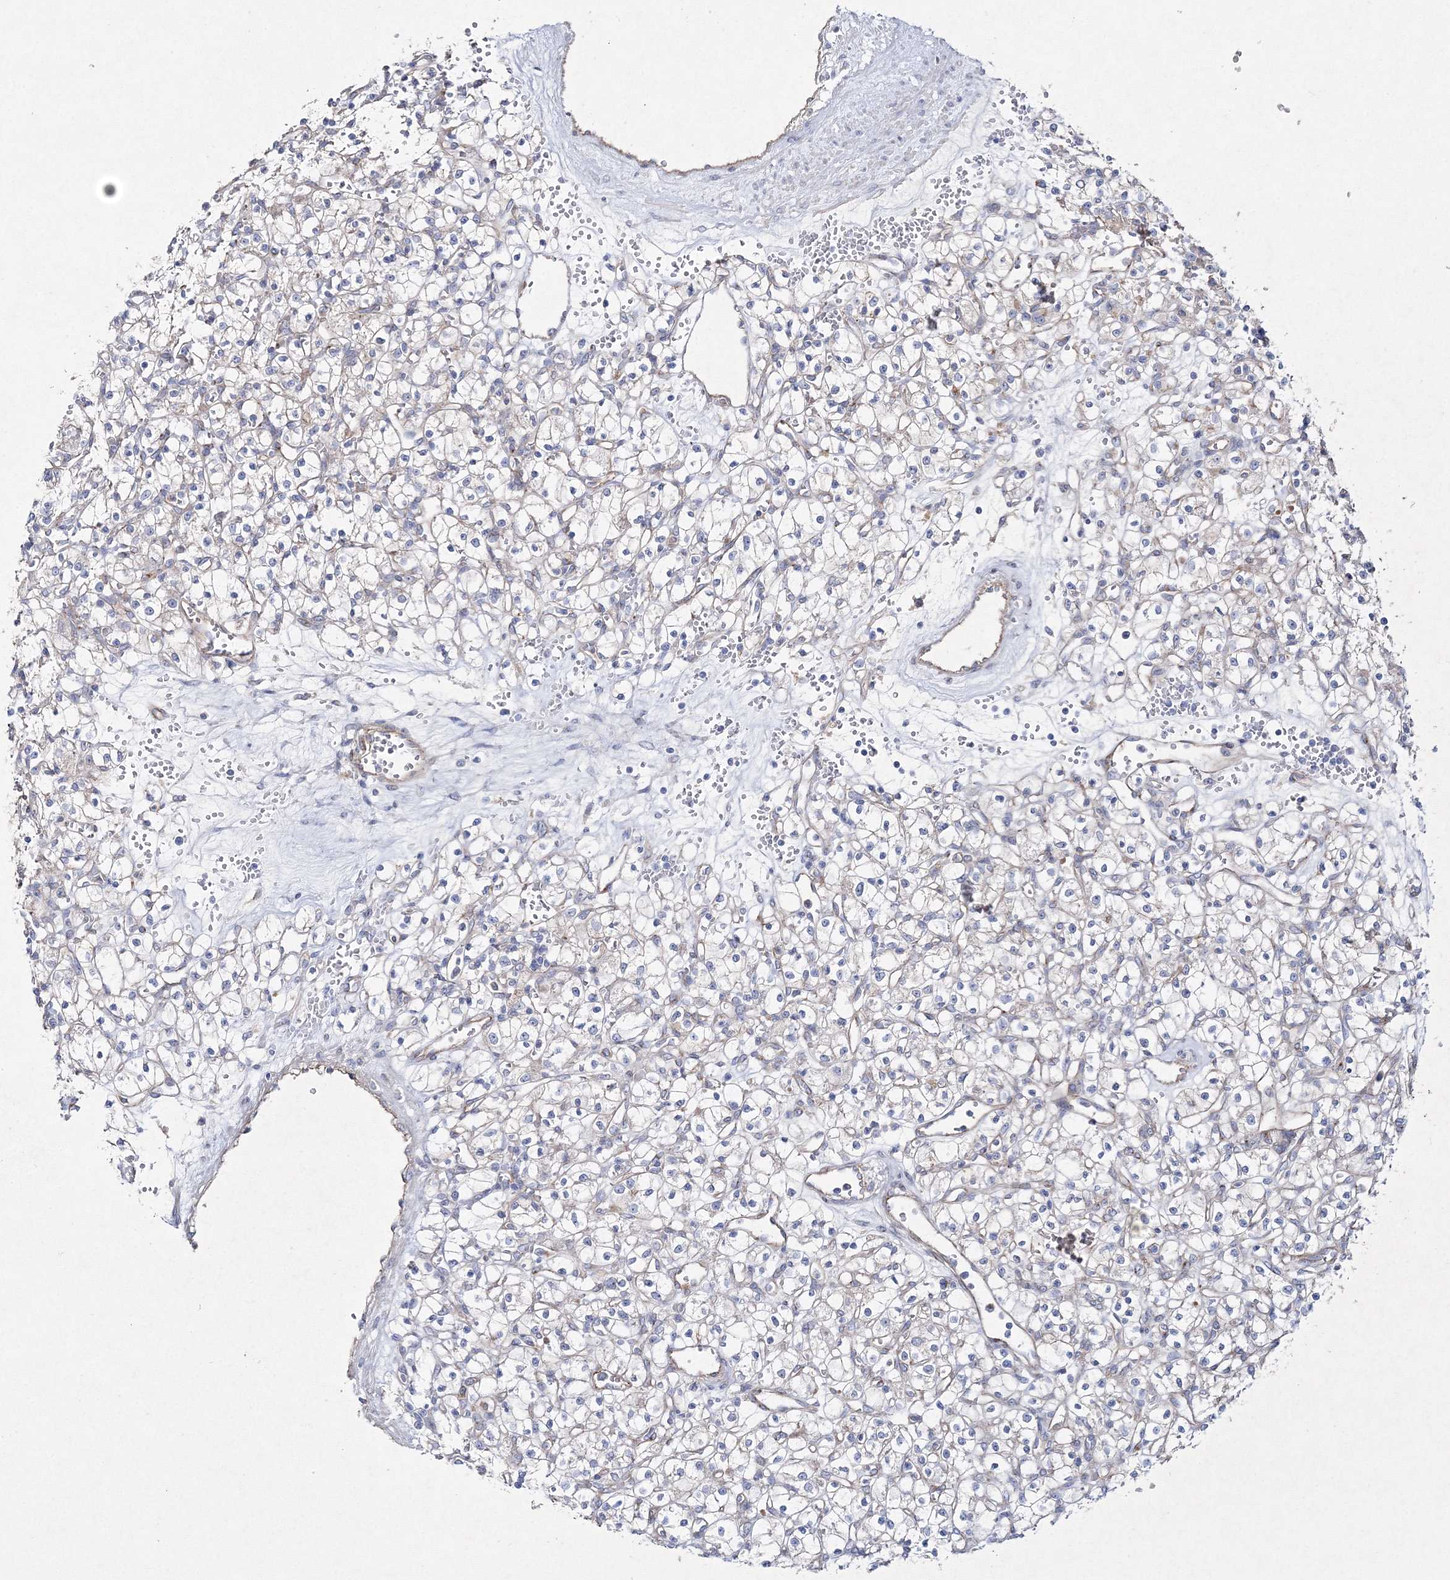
{"staining": {"intensity": "negative", "quantity": "none", "location": "none"}, "tissue": "renal cancer", "cell_type": "Tumor cells", "image_type": "cancer", "snomed": [{"axis": "morphology", "description": "Adenocarcinoma, NOS"}, {"axis": "topography", "description": "Kidney"}], "caption": "An immunohistochemistry image of renal cancer is shown. There is no staining in tumor cells of renal cancer. The staining was performed using DAB to visualize the protein expression in brown, while the nuclei were stained in blue with hematoxylin (Magnification: 20x).", "gene": "NAA40", "patient": {"sex": "female", "age": 59}}